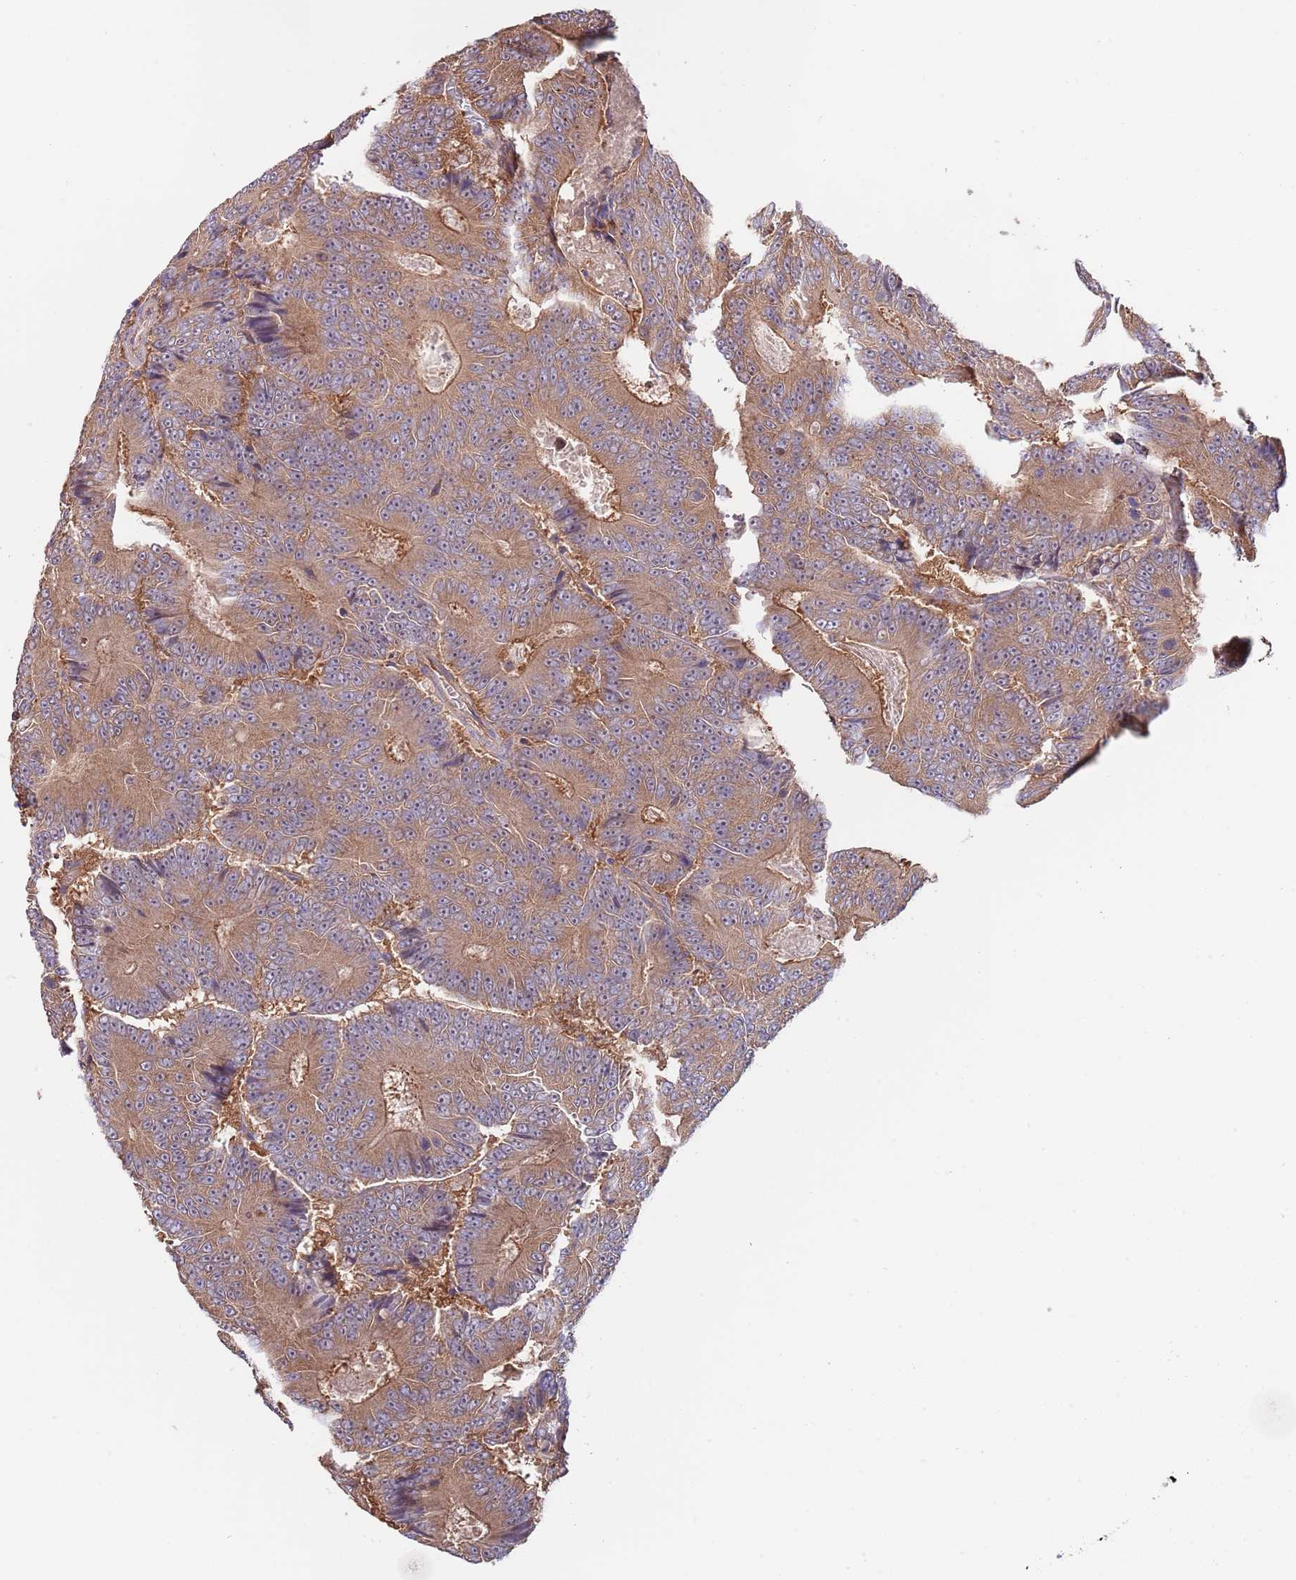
{"staining": {"intensity": "moderate", "quantity": ">75%", "location": "cytoplasmic/membranous"}, "tissue": "colorectal cancer", "cell_type": "Tumor cells", "image_type": "cancer", "snomed": [{"axis": "morphology", "description": "Adenocarcinoma, NOS"}, {"axis": "topography", "description": "Colon"}], "caption": "Human colorectal adenocarcinoma stained for a protein (brown) displays moderate cytoplasmic/membranous positive positivity in approximately >75% of tumor cells.", "gene": "EIF3F", "patient": {"sex": "male", "age": 83}}